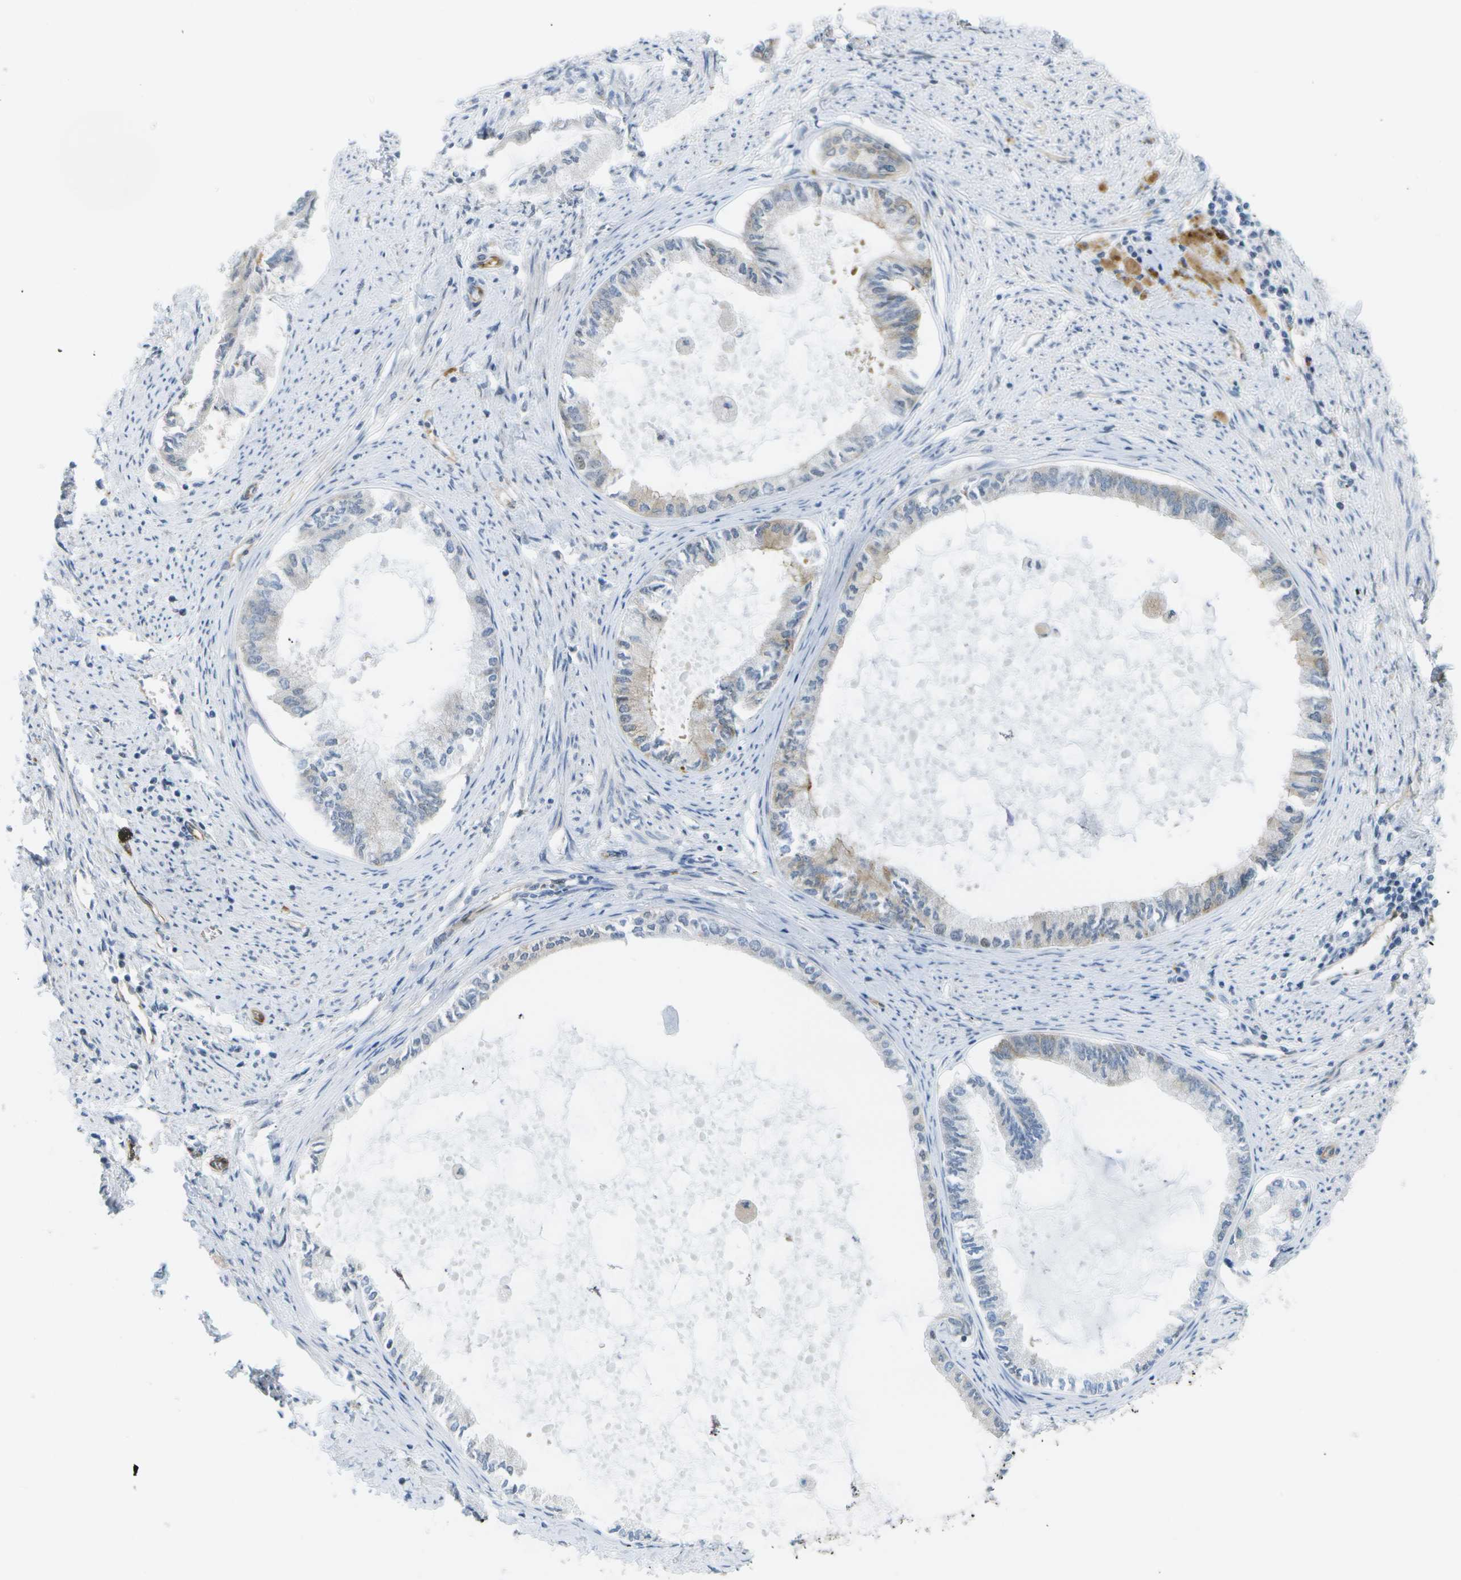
{"staining": {"intensity": "weak", "quantity": "<25%", "location": "cytoplasmic/membranous"}, "tissue": "endometrial cancer", "cell_type": "Tumor cells", "image_type": "cancer", "snomed": [{"axis": "morphology", "description": "Adenocarcinoma, NOS"}, {"axis": "topography", "description": "Endometrium"}], "caption": "This is an IHC photomicrograph of human adenocarcinoma (endometrial). There is no positivity in tumor cells.", "gene": "MARCHF8", "patient": {"sex": "female", "age": 86}}